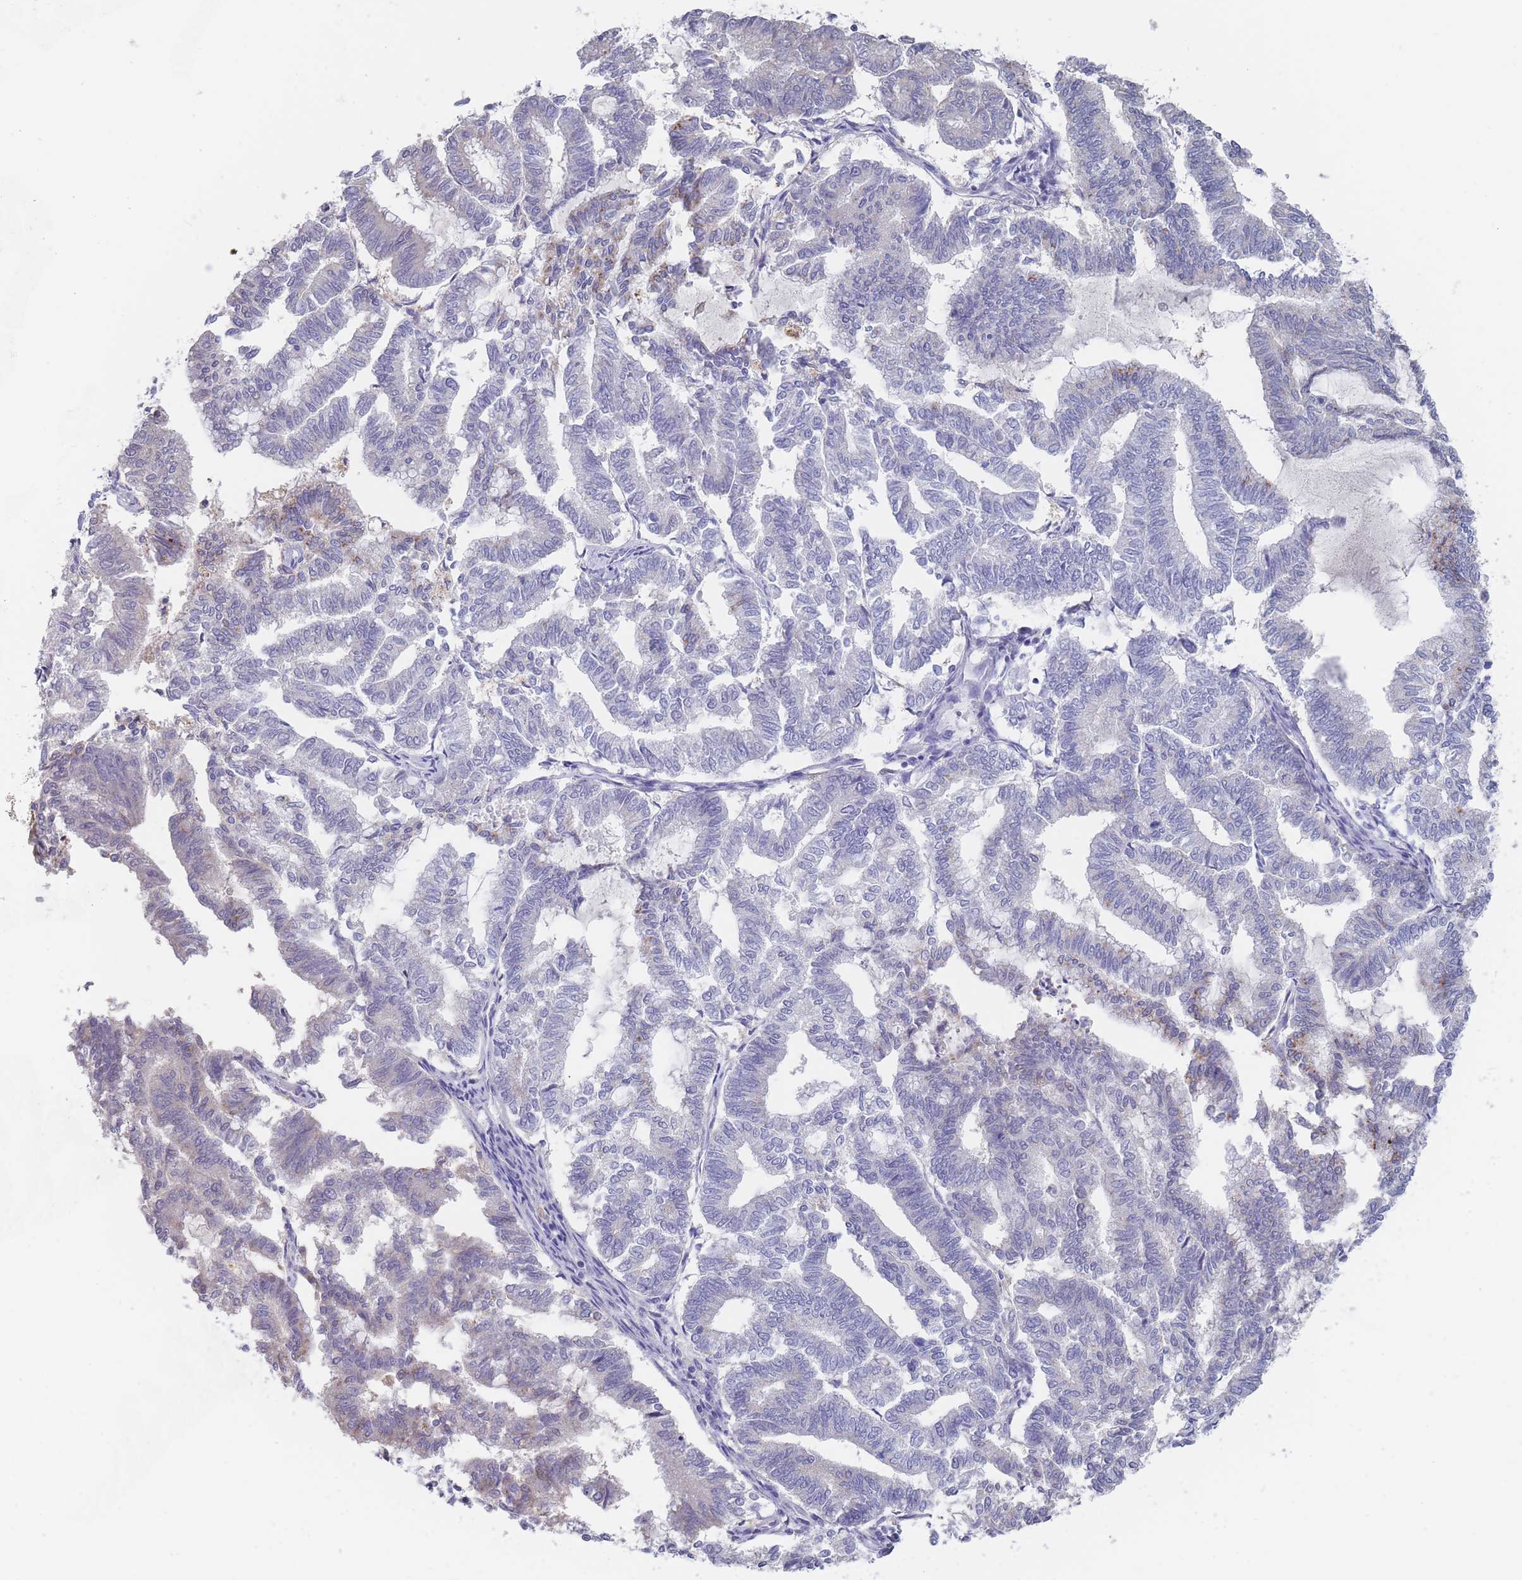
{"staining": {"intensity": "negative", "quantity": "none", "location": "none"}, "tissue": "endometrial cancer", "cell_type": "Tumor cells", "image_type": "cancer", "snomed": [{"axis": "morphology", "description": "Adenocarcinoma, NOS"}, {"axis": "topography", "description": "Endometrium"}], "caption": "A micrograph of endometrial cancer (adenocarcinoma) stained for a protein displays no brown staining in tumor cells.", "gene": "CYP51A1", "patient": {"sex": "female", "age": 79}}